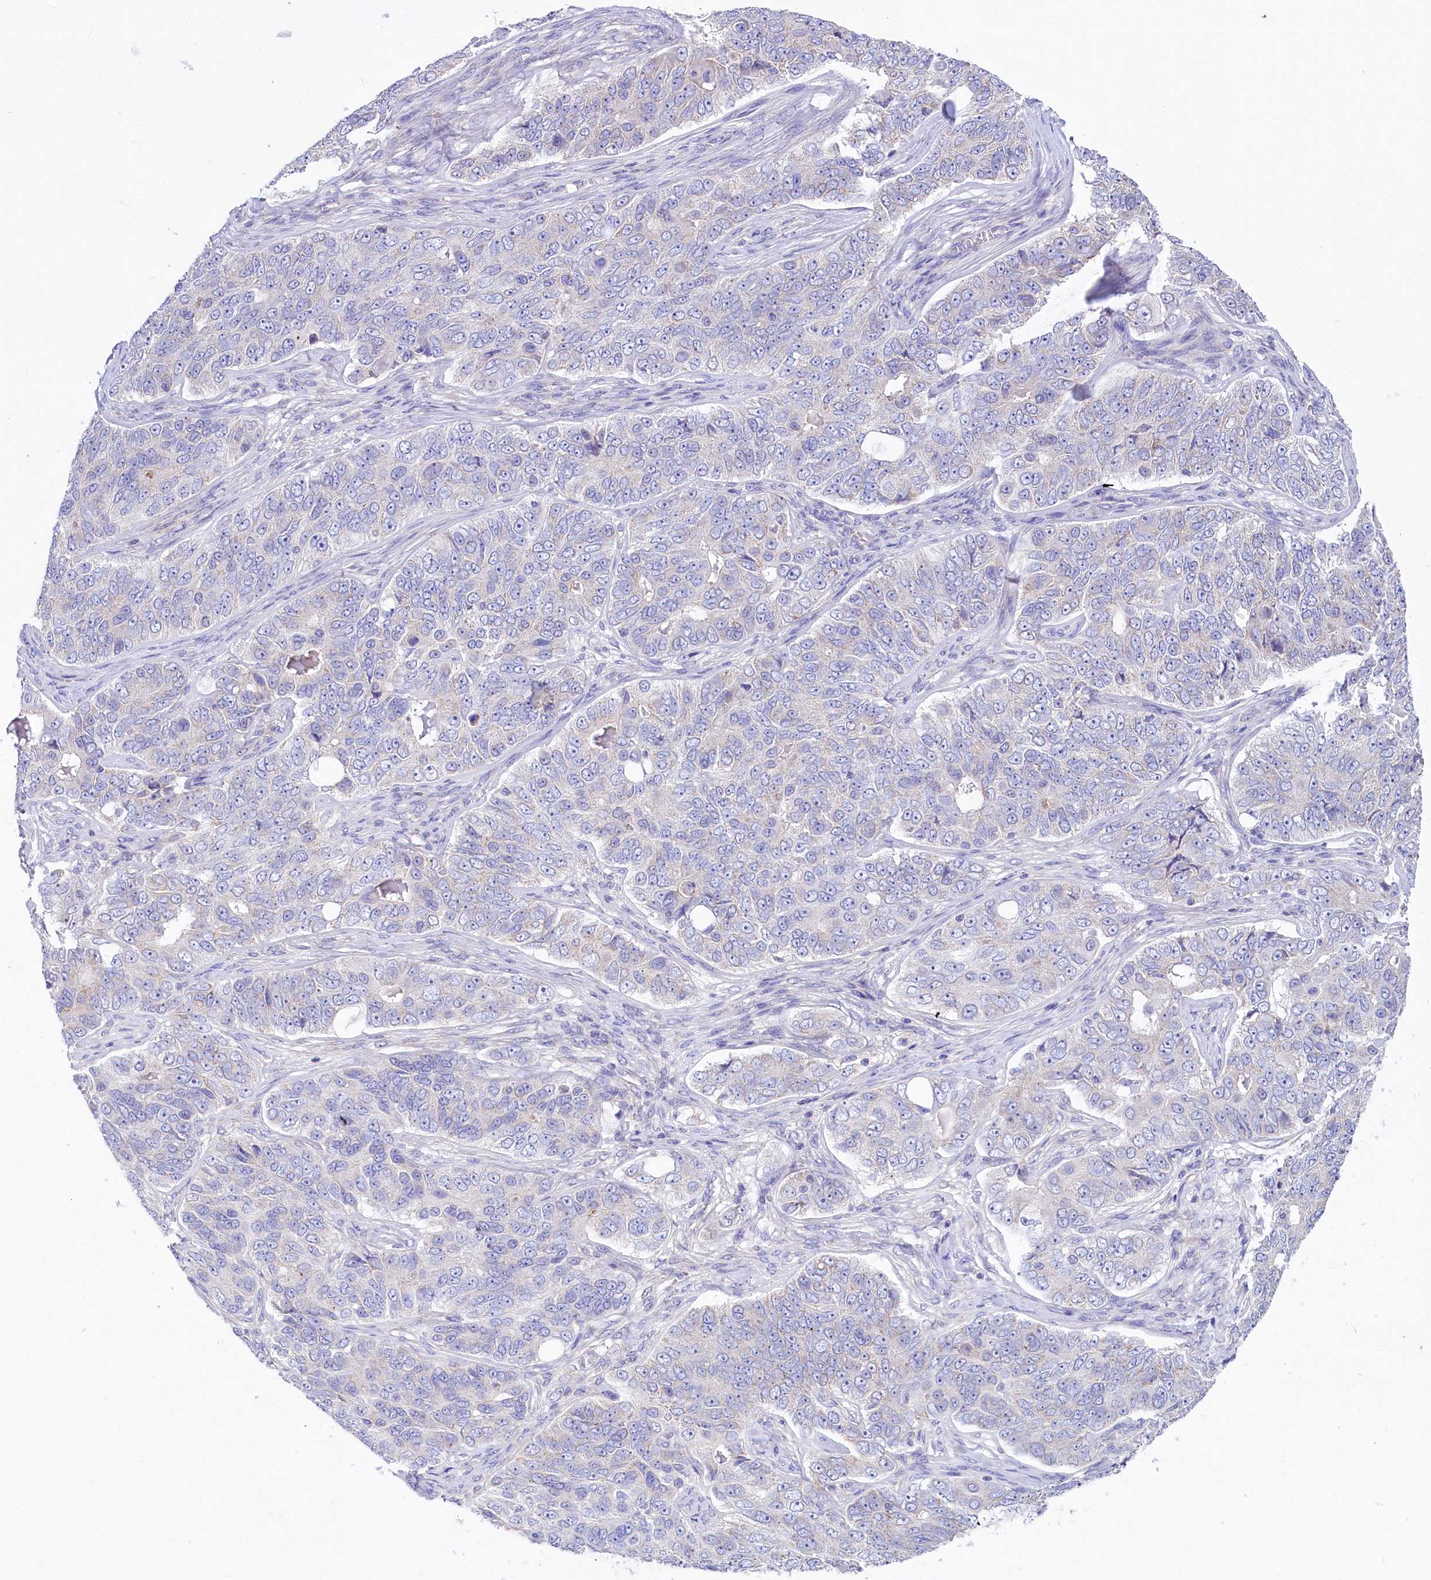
{"staining": {"intensity": "negative", "quantity": "none", "location": "none"}, "tissue": "ovarian cancer", "cell_type": "Tumor cells", "image_type": "cancer", "snomed": [{"axis": "morphology", "description": "Carcinoma, endometroid"}, {"axis": "topography", "description": "Ovary"}], "caption": "High magnification brightfield microscopy of ovarian endometroid carcinoma stained with DAB (brown) and counterstained with hematoxylin (blue): tumor cells show no significant expression.", "gene": "VPS26B", "patient": {"sex": "female", "age": 51}}